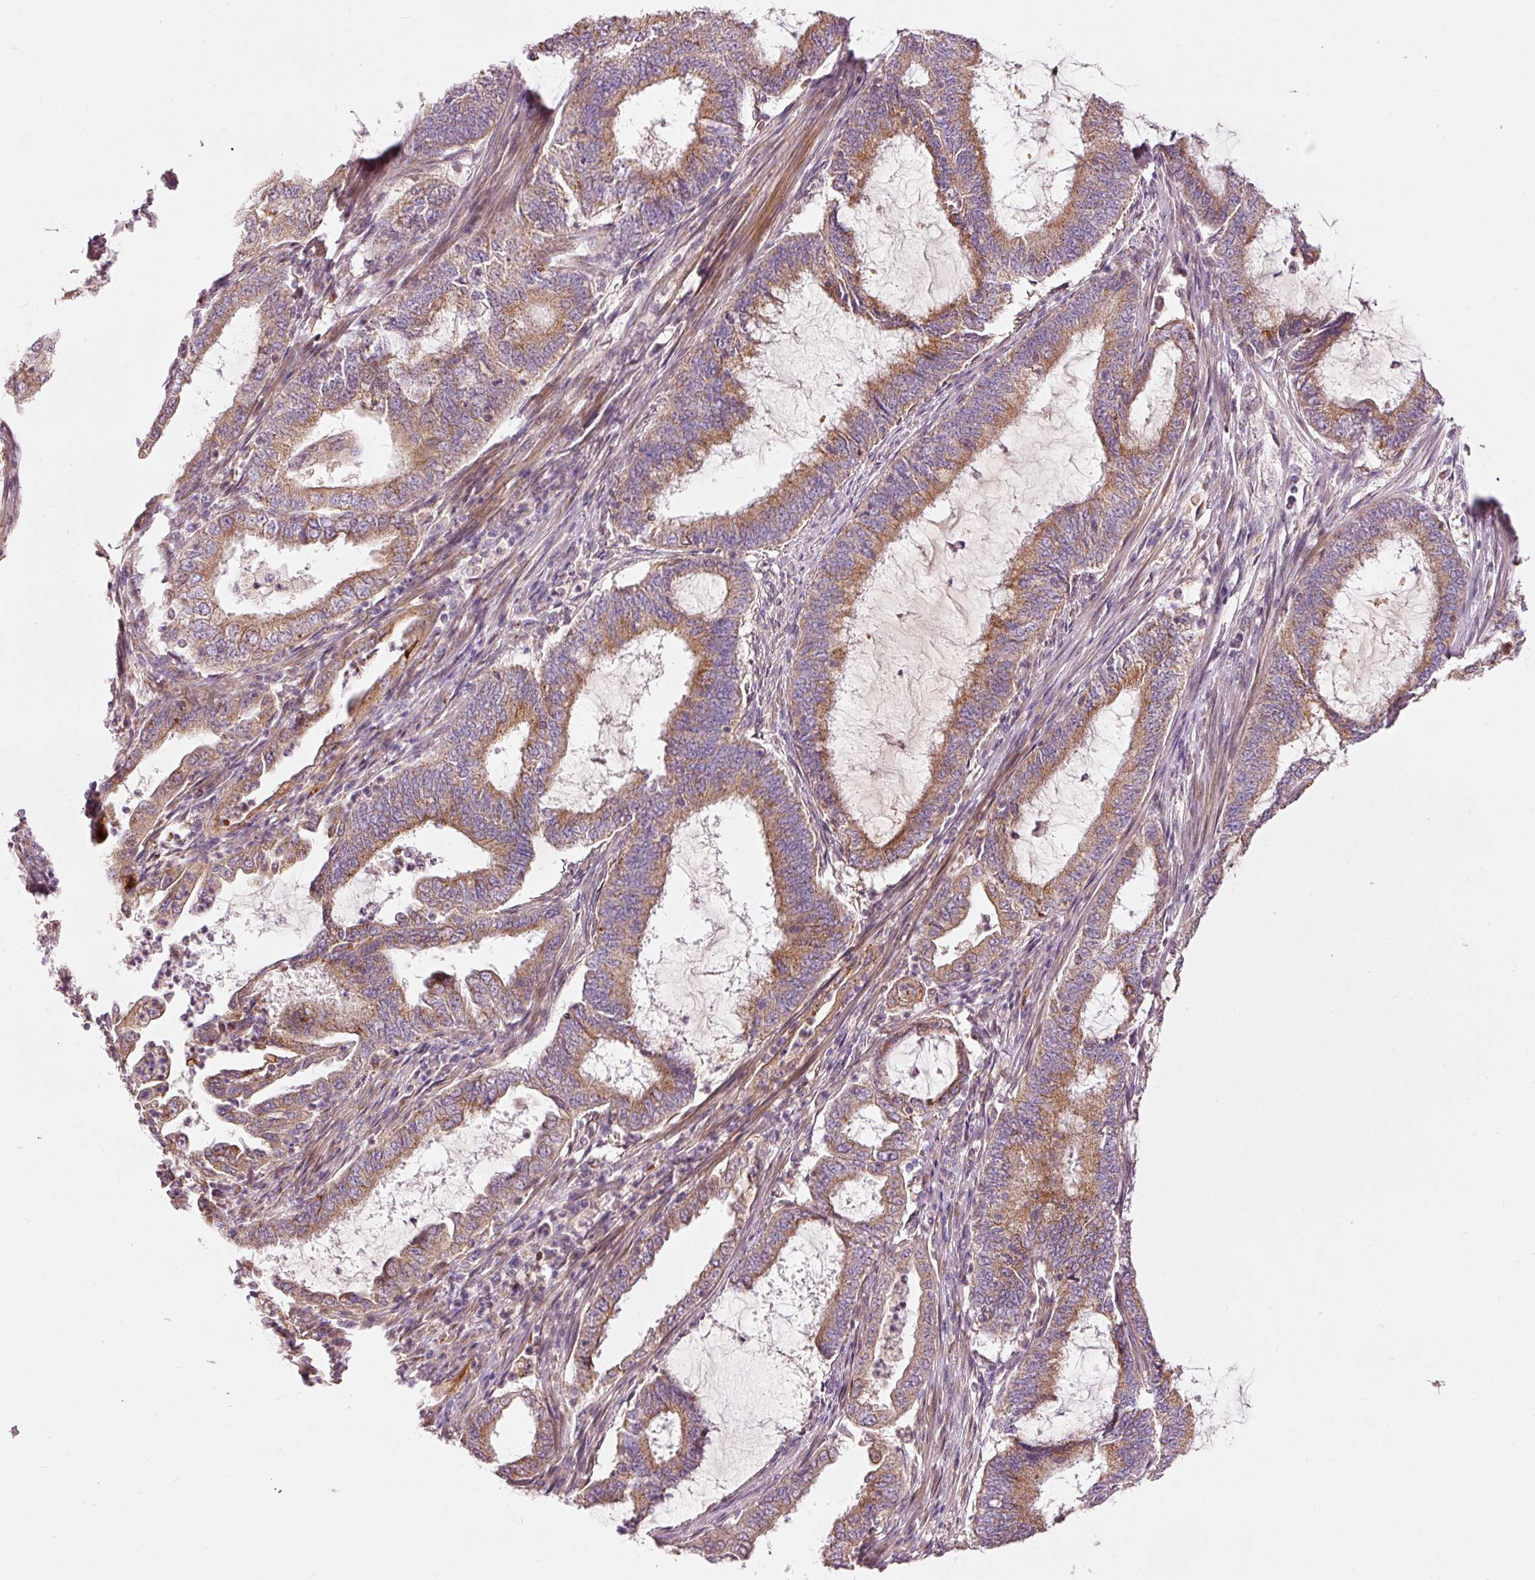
{"staining": {"intensity": "moderate", "quantity": ">75%", "location": "cytoplasmic/membranous"}, "tissue": "endometrial cancer", "cell_type": "Tumor cells", "image_type": "cancer", "snomed": [{"axis": "morphology", "description": "Adenocarcinoma, NOS"}, {"axis": "topography", "description": "Endometrium"}], "caption": "Approximately >75% of tumor cells in endometrial cancer (adenocarcinoma) reveal moderate cytoplasmic/membranous protein positivity as visualized by brown immunohistochemical staining.", "gene": "KLHL21", "patient": {"sex": "female", "age": 51}}